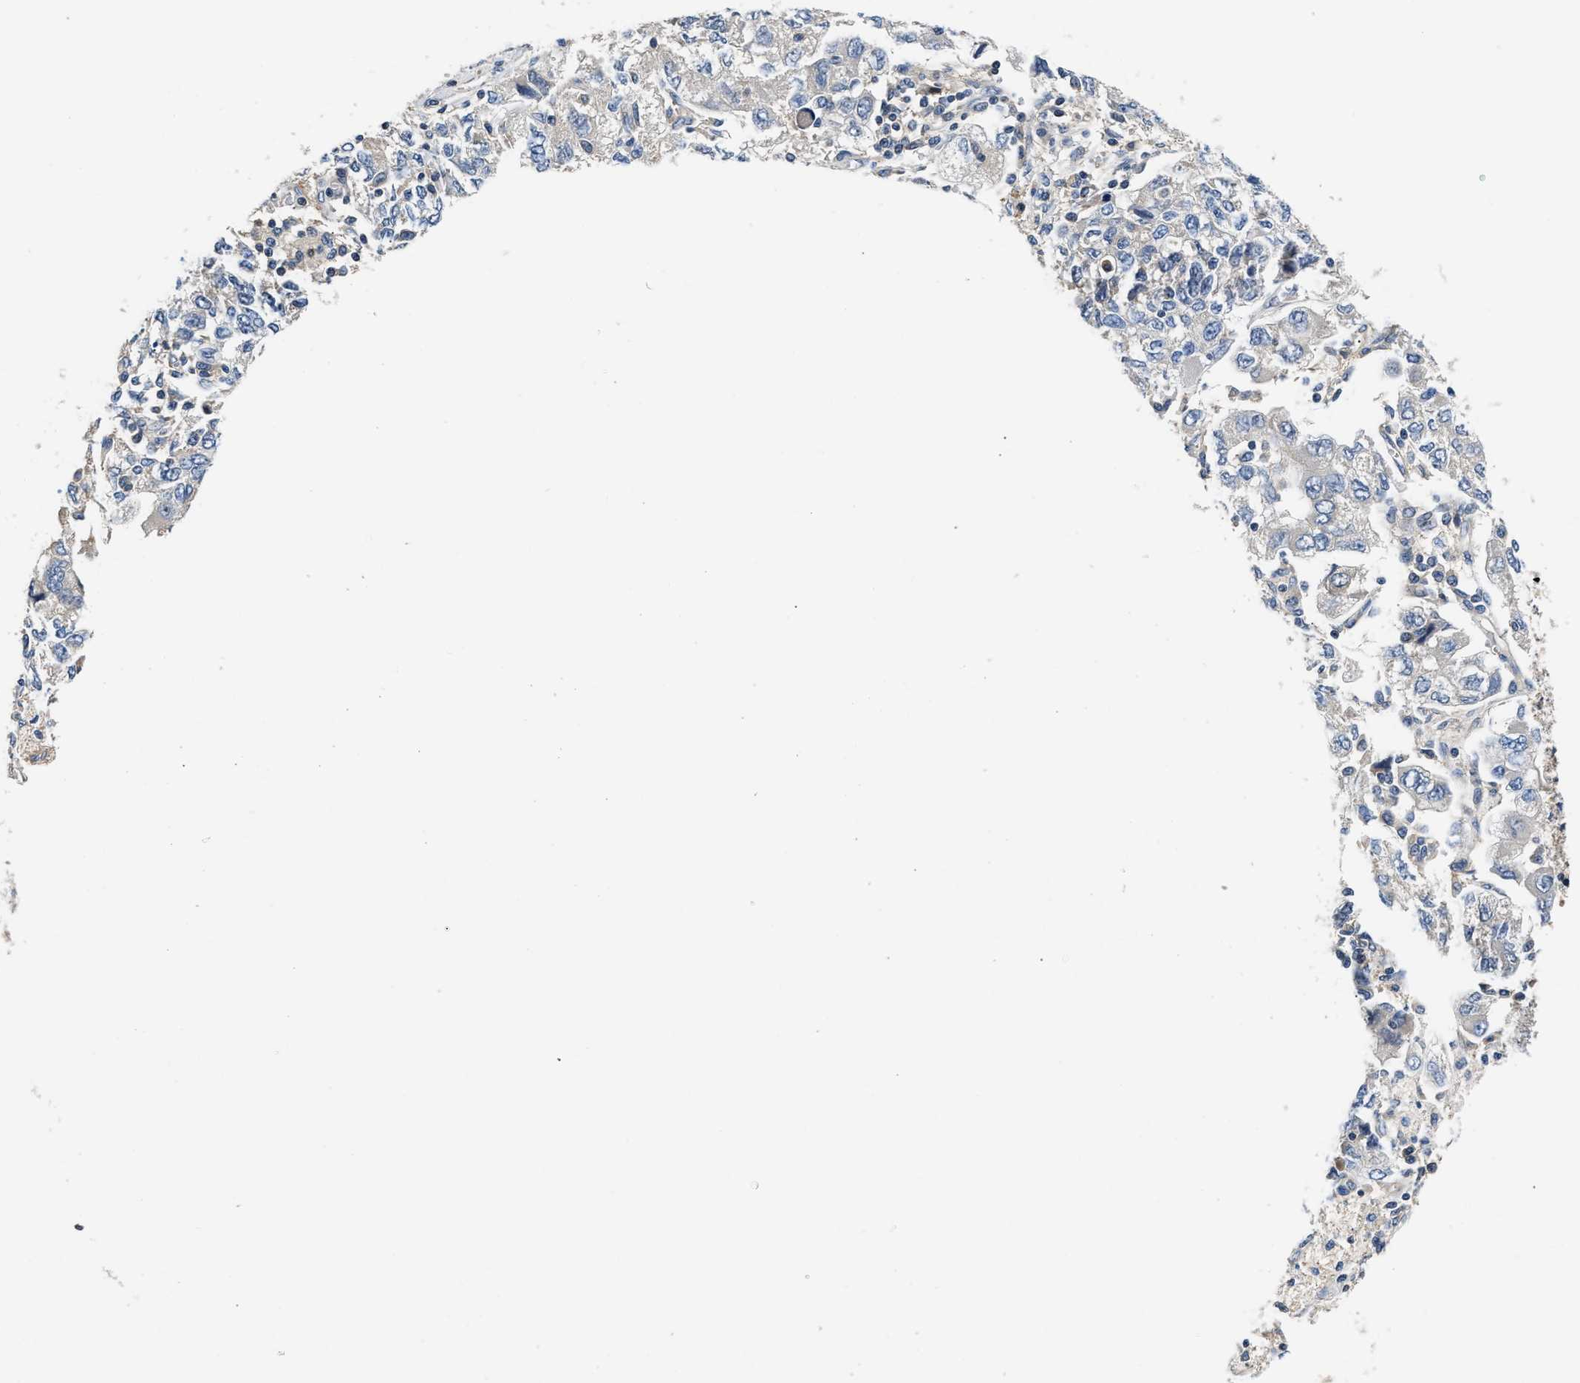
{"staining": {"intensity": "negative", "quantity": "none", "location": "none"}, "tissue": "ovarian cancer", "cell_type": "Tumor cells", "image_type": "cancer", "snomed": [{"axis": "morphology", "description": "Carcinoma, NOS"}, {"axis": "morphology", "description": "Cystadenocarcinoma, serous, NOS"}, {"axis": "topography", "description": "Ovary"}], "caption": "IHC of human ovarian carcinoma shows no positivity in tumor cells.", "gene": "TEX2", "patient": {"sex": "female", "age": 69}}